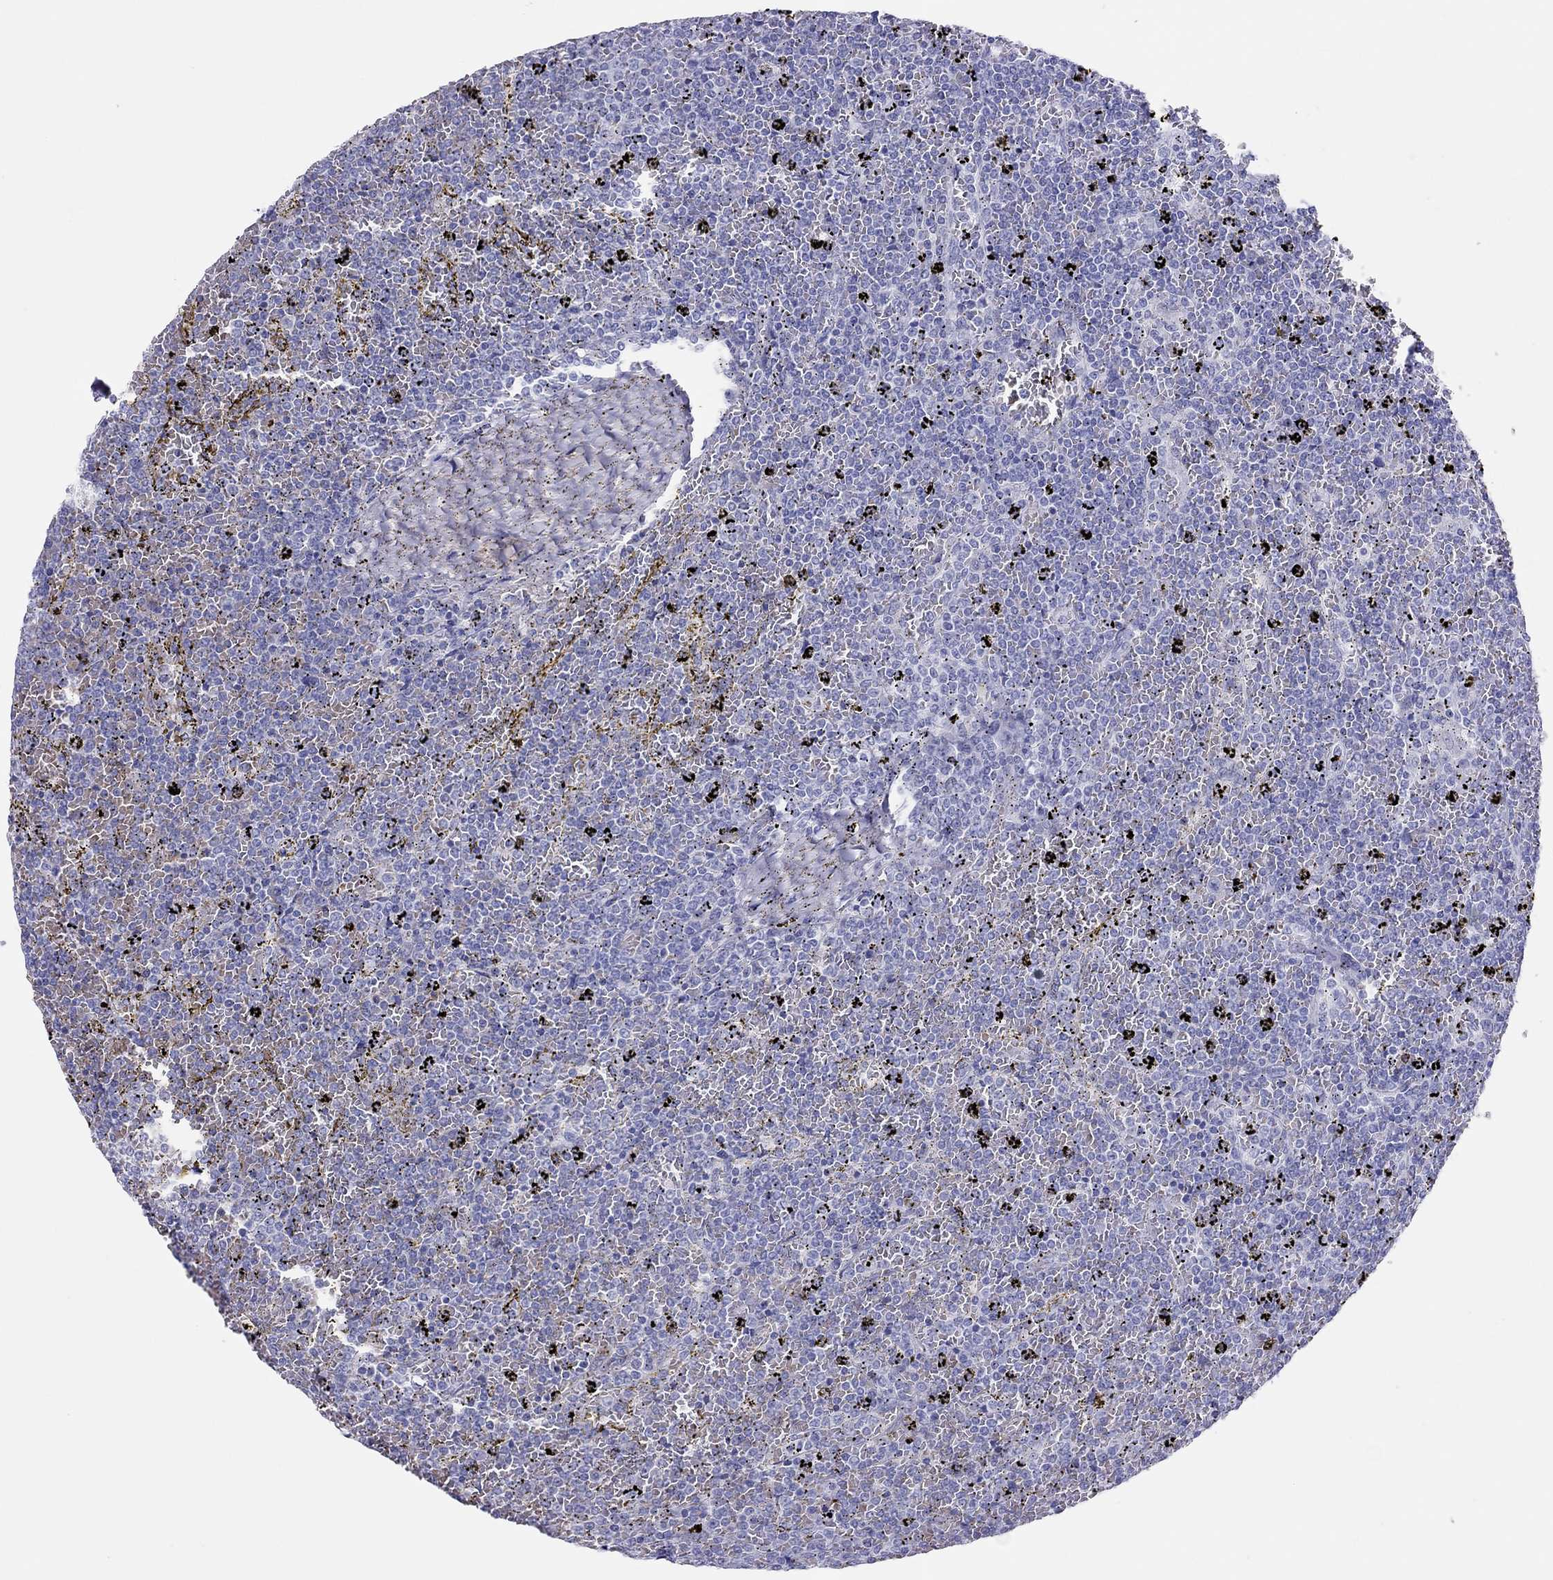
{"staining": {"intensity": "negative", "quantity": "none", "location": "none"}, "tissue": "lymphoma", "cell_type": "Tumor cells", "image_type": "cancer", "snomed": [{"axis": "morphology", "description": "Malignant lymphoma, non-Hodgkin's type, Low grade"}, {"axis": "topography", "description": "Spleen"}], "caption": "The photomicrograph reveals no significant staining in tumor cells of low-grade malignant lymphoma, non-Hodgkin's type. The staining was performed using DAB (3,3'-diaminobenzidine) to visualize the protein expression in brown, while the nuclei were stained in blue with hematoxylin (Magnification: 20x).", "gene": "TSHB", "patient": {"sex": "female", "age": 77}}